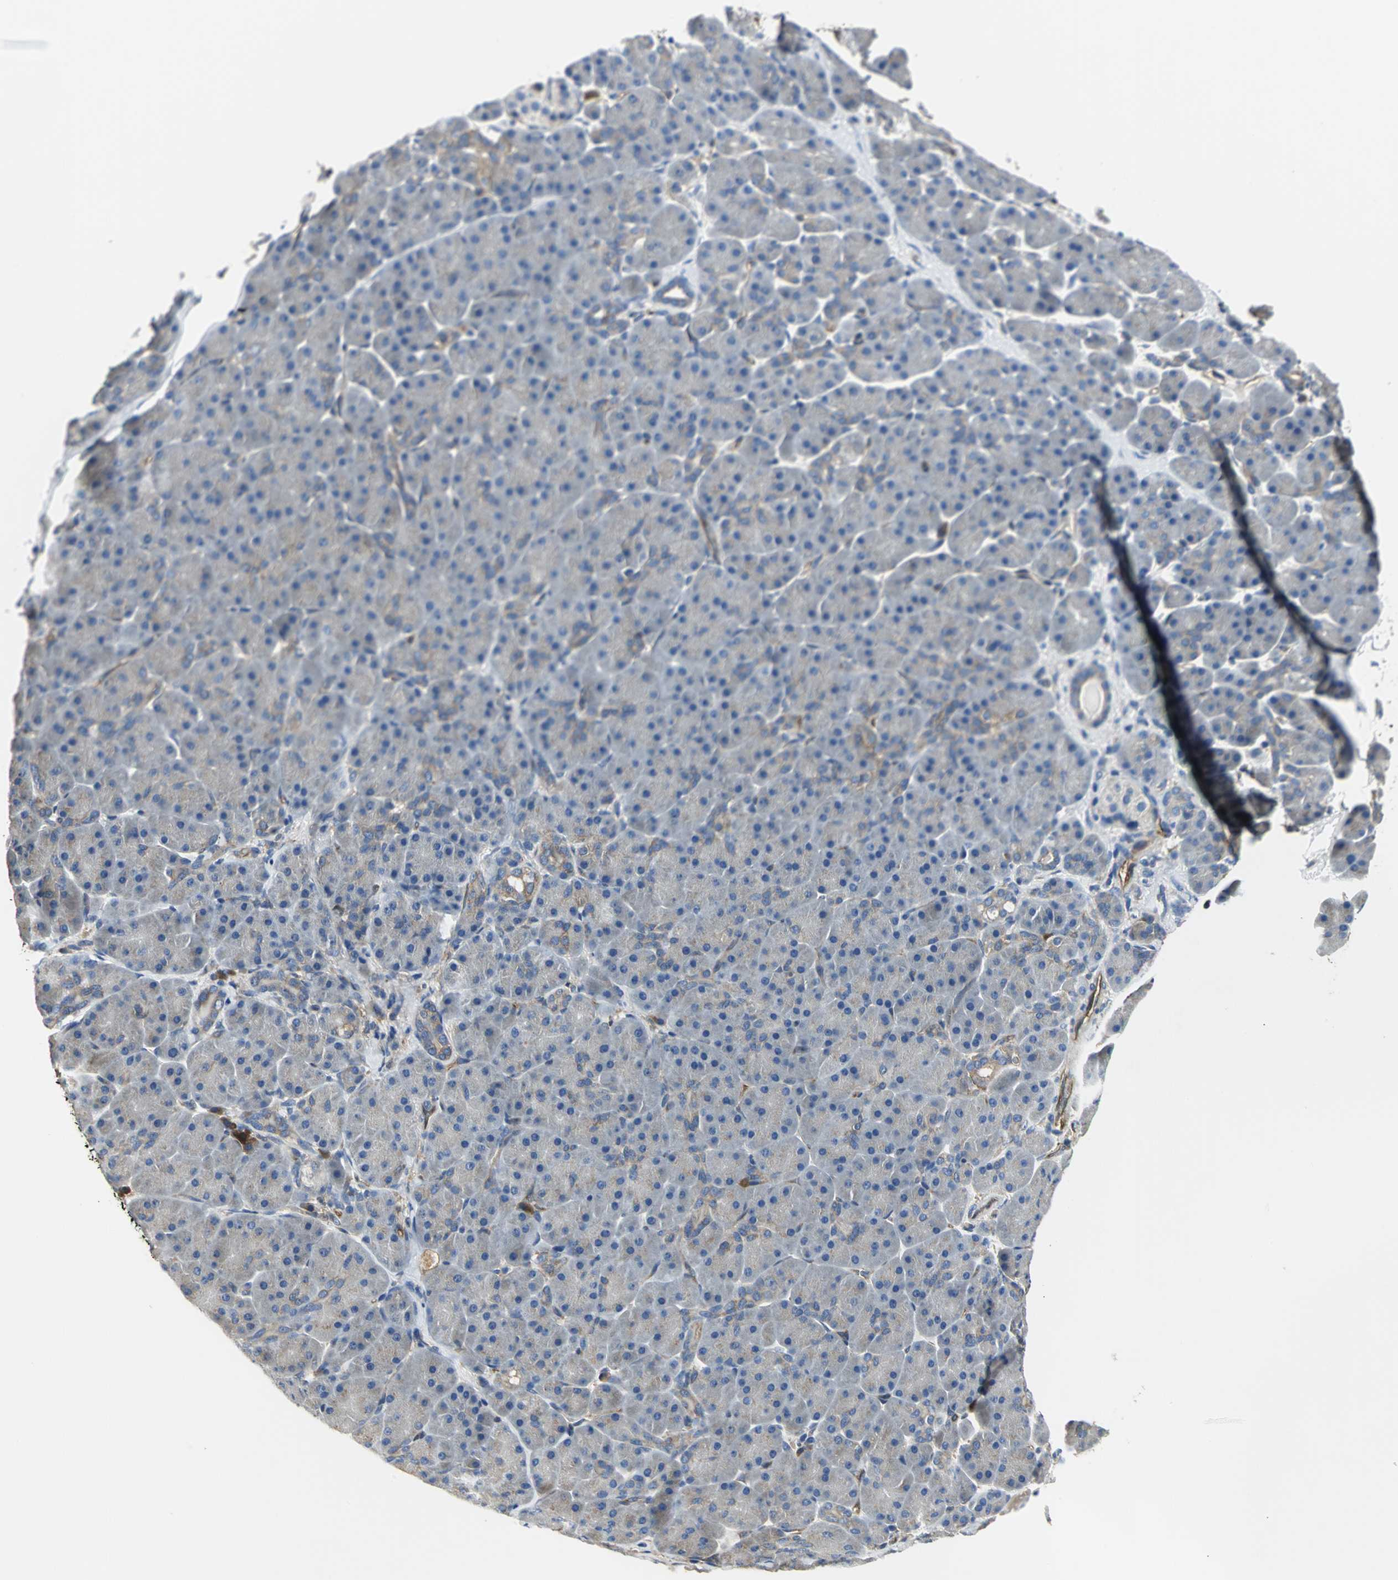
{"staining": {"intensity": "moderate", "quantity": "<25%", "location": "cytoplasmic/membranous"}, "tissue": "pancreas", "cell_type": "Exocrine glandular cells", "image_type": "normal", "snomed": [{"axis": "morphology", "description": "Normal tissue, NOS"}, {"axis": "topography", "description": "Pancreas"}], "caption": "This photomicrograph displays normal pancreas stained with IHC to label a protein in brown. The cytoplasmic/membranous of exocrine glandular cells show moderate positivity for the protein. Nuclei are counter-stained blue.", "gene": "CHRNB1", "patient": {"sex": "male", "age": 66}}